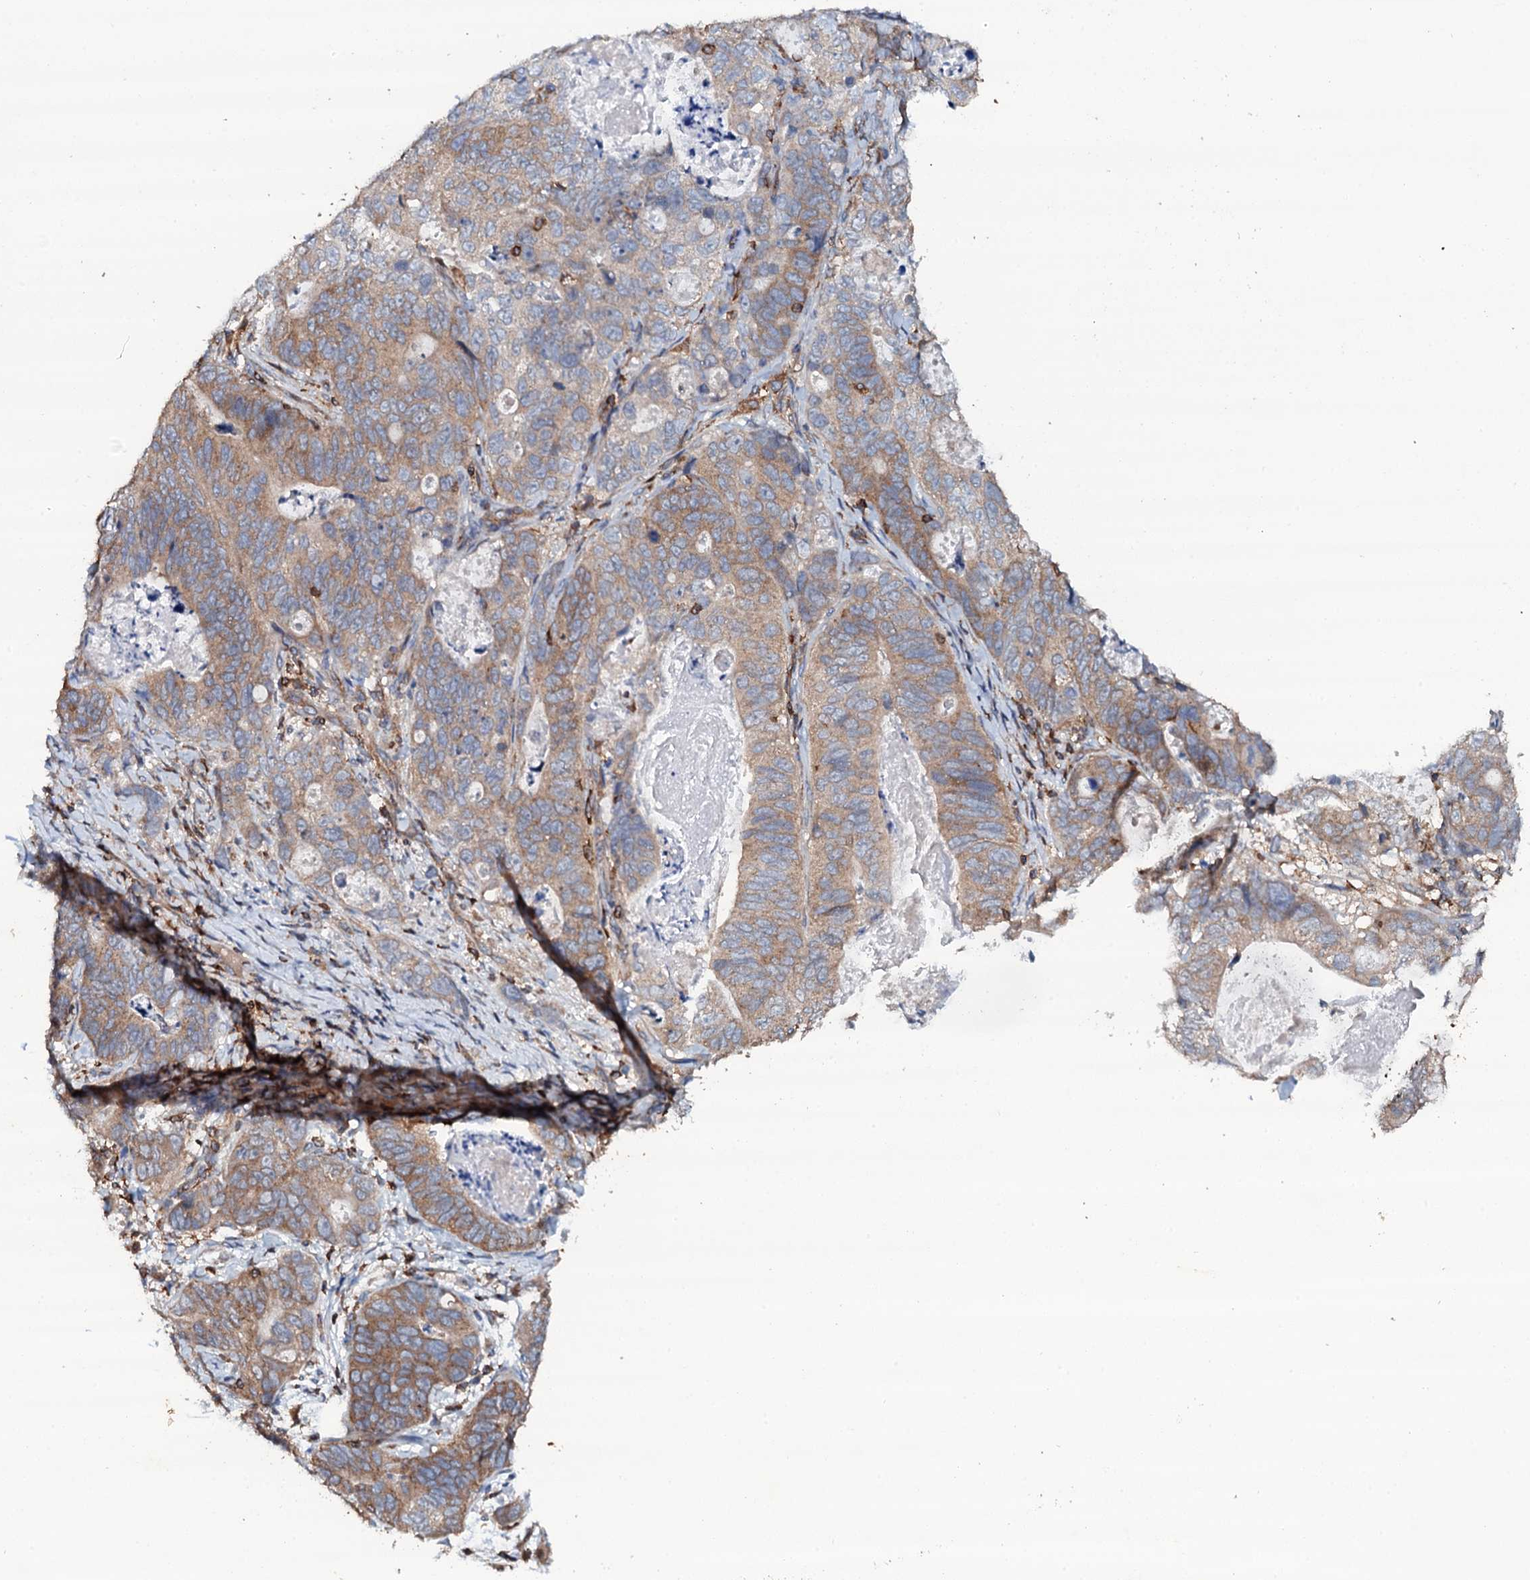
{"staining": {"intensity": "moderate", "quantity": ">75%", "location": "cytoplasmic/membranous"}, "tissue": "stomach cancer", "cell_type": "Tumor cells", "image_type": "cancer", "snomed": [{"axis": "morphology", "description": "Normal tissue, NOS"}, {"axis": "morphology", "description": "Adenocarcinoma, NOS"}, {"axis": "topography", "description": "Stomach"}], "caption": "Human stomach cancer (adenocarcinoma) stained with a brown dye exhibits moderate cytoplasmic/membranous positive expression in about >75% of tumor cells.", "gene": "GRK2", "patient": {"sex": "female", "age": 89}}